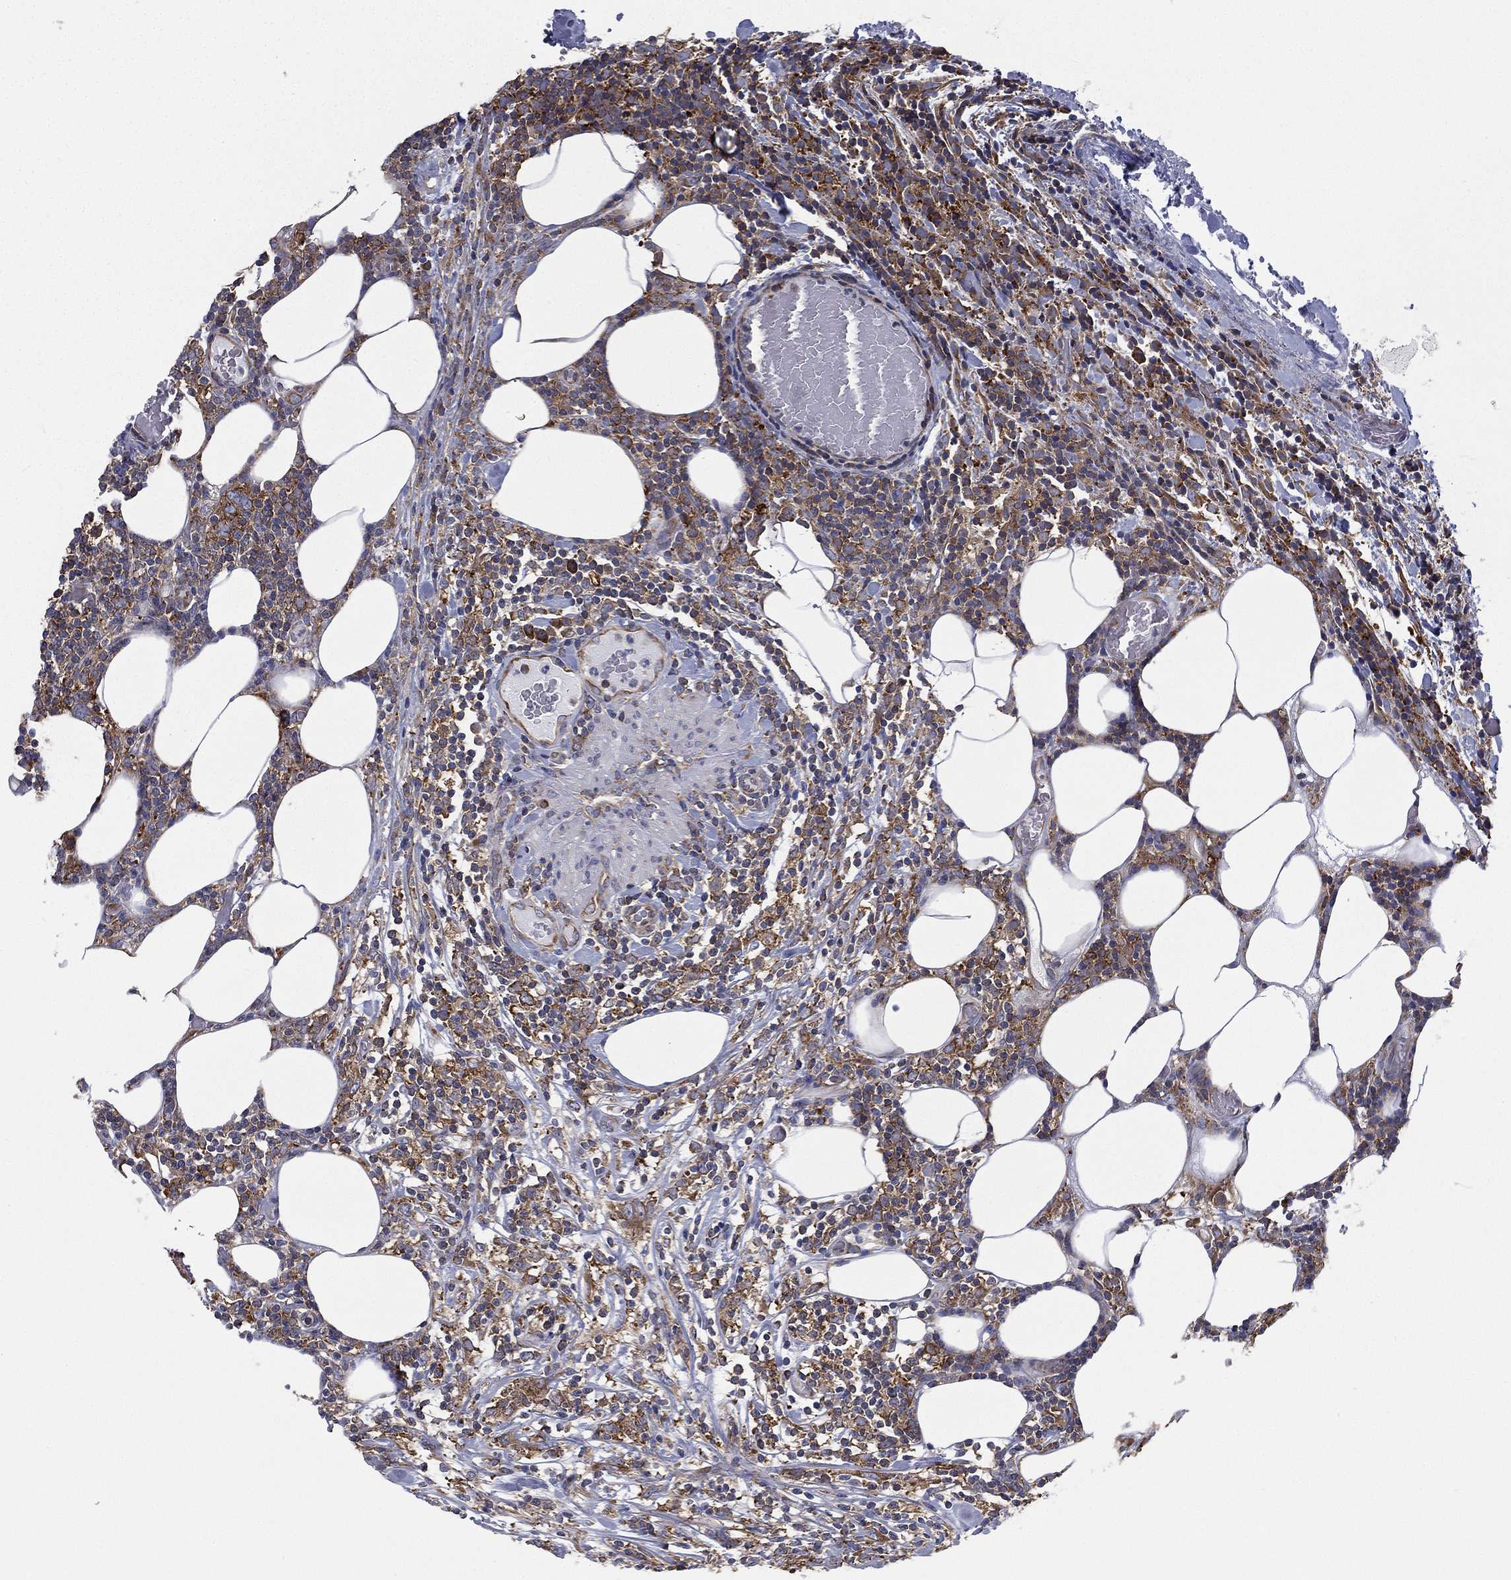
{"staining": {"intensity": "moderate", "quantity": "25%-75%", "location": "cytoplasmic/membranous"}, "tissue": "lymphoma", "cell_type": "Tumor cells", "image_type": "cancer", "snomed": [{"axis": "morphology", "description": "Malignant lymphoma, non-Hodgkin's type, High grade"}, {"axis": "topography", "description": "Lymph node"}], "caption": "Immunohistochemistry micrograph of neoplastic tissue: lymphoma stained using IHC demonstrates medium levels of moderate protein expression localized specifically in the cytoplasmic/membranous of tumor cells, appearing as a cytoplasmic/membranous brown color.", "gene": "FARSA", "patient": {"sex": "female", "age": 84}}